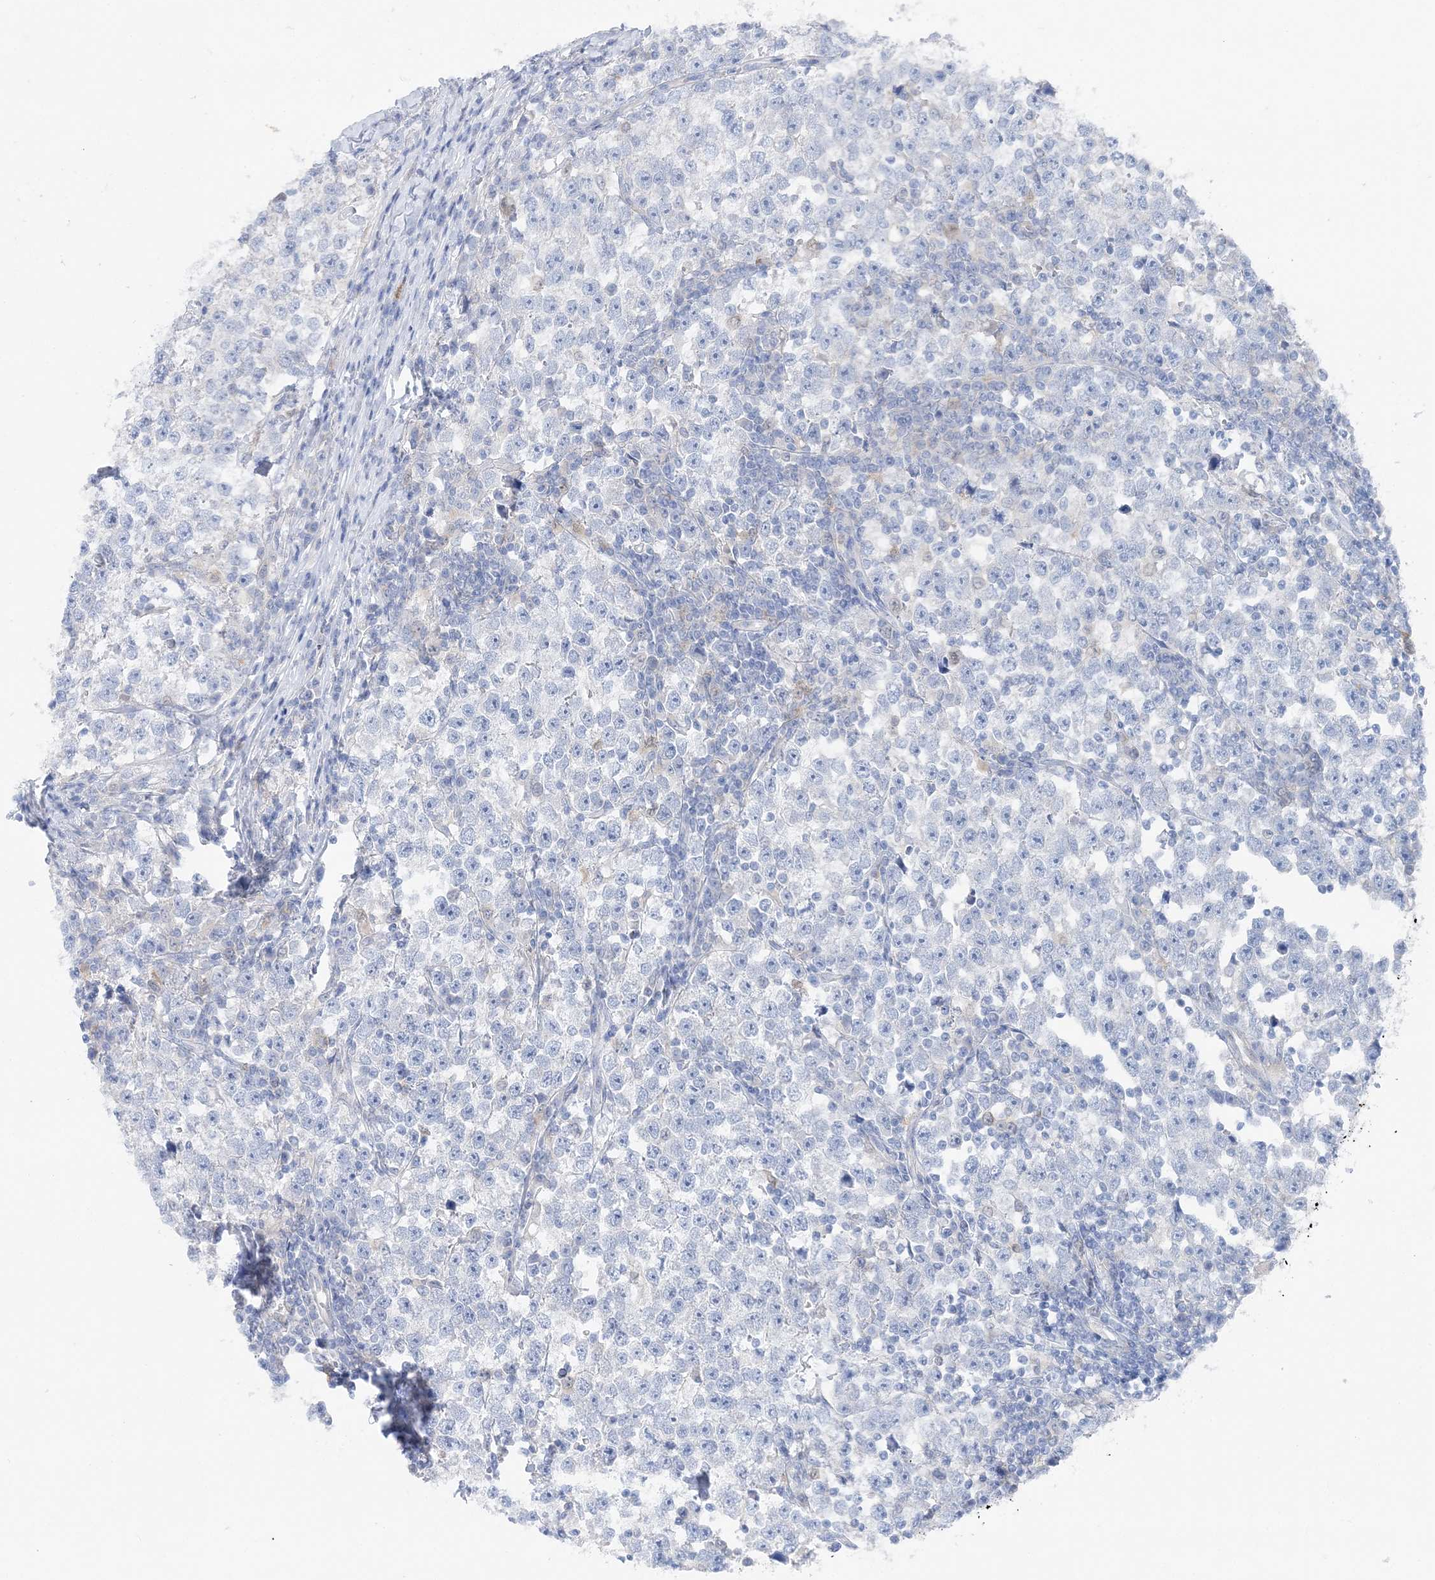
{"staining": {"intensity": "negative", "quantity": "none", "location": "none"}, "tissue": "testis cancer", "cell_type": "Tumor cells", "image_type": "cancer", "snomed": [{"axis": "morphology", "description": "Normal tissue, NOS"}, {"axis": "morphology", "description": "Seminoma, NOS"}, {"axis": "topography", "description": "Testis"}], "caption": "Immunohistochemistry (IHC) histopathology image of neoplastic tissue: testis cancer (seminoma) stained with DAB displays no significant protein staining in tumor cells.", "gene": "HMGCS1", "patient": {"sex": "male", "age": 43}}